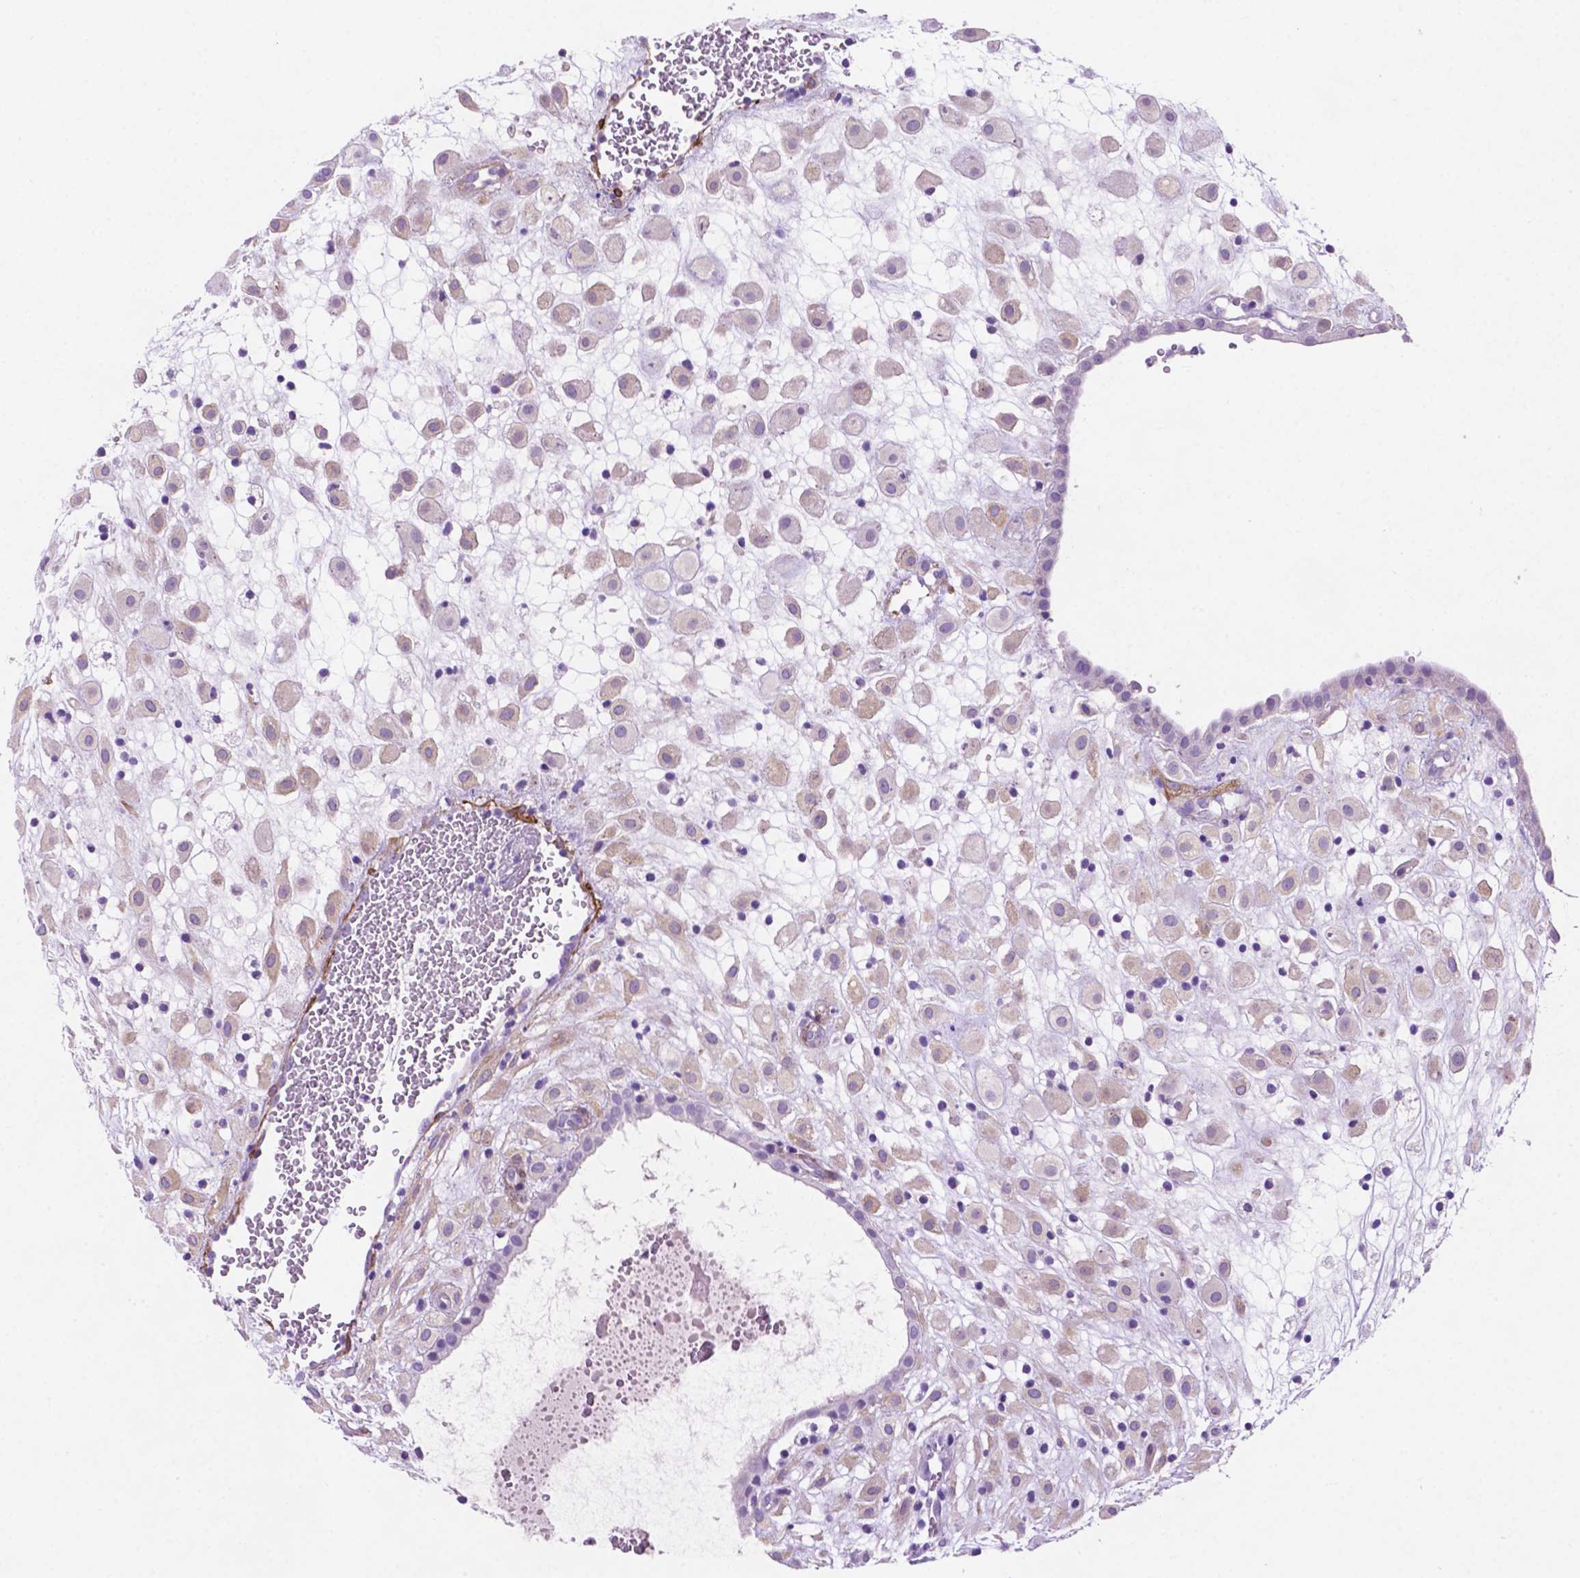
{"staining": {"intensity": "negative", "quantity": "none", "location": "none"}, "tissue": "placenta", "cell_type": "Decidual cells", "image_type": "normal", "snomed": [{"axis": "morphology", "description": "Normal tissue, NOS"}, {"axis": "topography", "description": "Placenta"}], "caption": "A histopathology image of human placenta is negative for staining in decidual cells. (Stains: DAB (3,3'-diaminobenzidine) immunohistochemistry with hematoxylin counter stain, Microscopy: brightfield microscopy at high magnification).", "gene": "ASPG", "patient": {"sex": "female", "age": 24}}